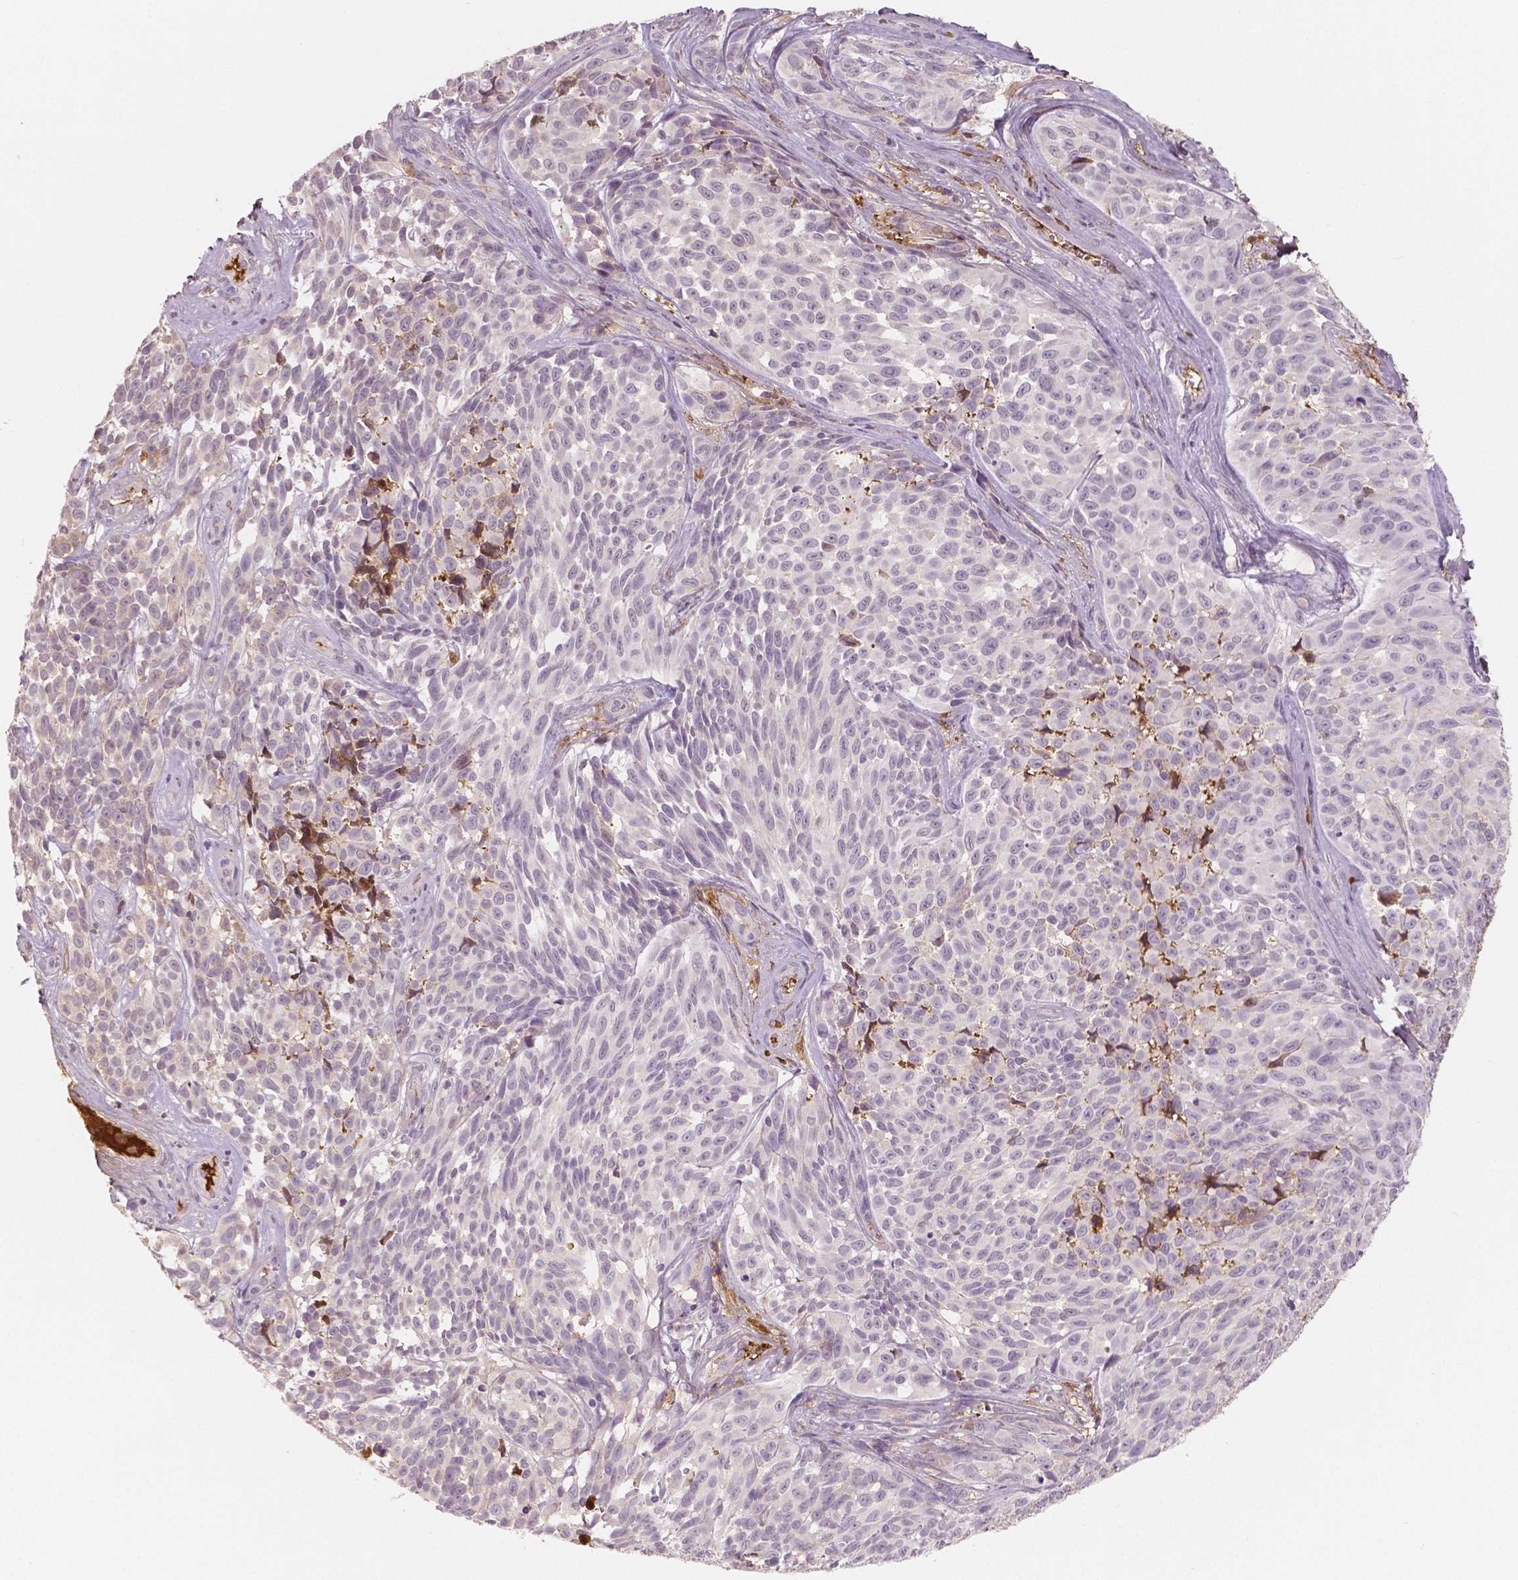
{"staining": {"intensity": "moderate", "quantity": "<25%", "location": "cytoplasmic/membranous"}, "tissue": "melanoma", "cell_type": "Tumor cells", "image_type": "cancer", "snomed": [{"axis": "morphology", "description": "Malignant melanoma, NOS"}, {"axis": "topography", "description": "Skin"}], "caption": "The image exhibits immunohistochemical staining of malignant melanoma. There is moderate cytoplasmic/membranous expression is present in approximately <25% of tumor cells. (Stains: DAB (3,3'-diaminobenzidine) in brown, nuclei in blue, Microscopy: brightfield microscopy at high magnification).", "gene": "APOA4", "patient": {"sex": "female", "age": 88}}